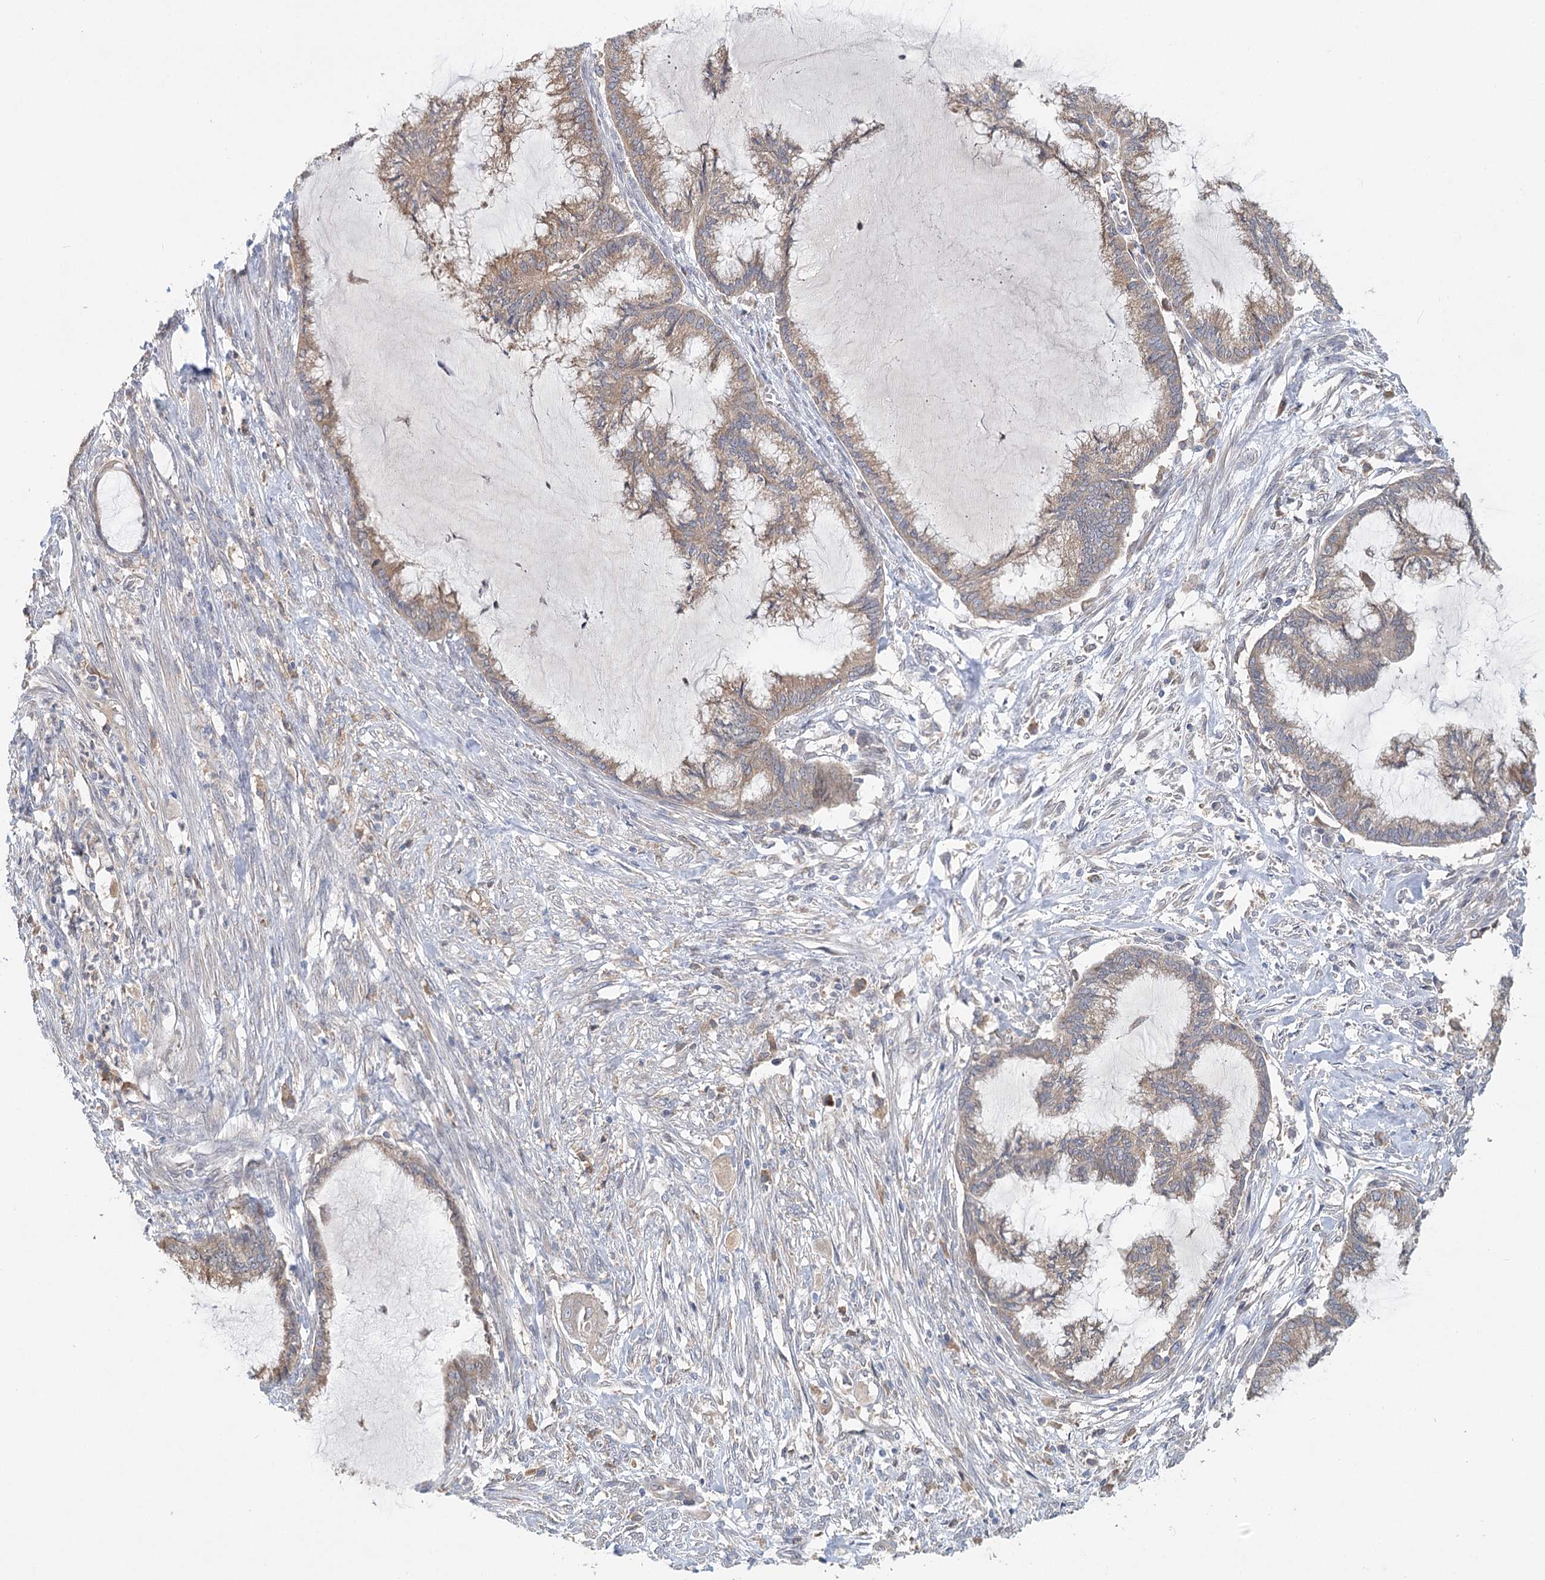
{"staining": {"intensity": "weak", "quantity": ">75%", "location": "cytoplasmic/membranous"}, "tissue": "endometrial cancer", "cell_type": "Tumor cells", "image_type": "cancer", "snomed": [{"axis": "morphology", "description": "Adenocarcinoma, NOS"}, {"axis": "topography", "description": "Endometrium"}], "caption": "Weak cytoplasmic/membranous protein staining is identified in approximately >75% of tumor cells in endometrial adenocarcinoma. The staining was performed using DAB (3,3'-diaminobenzidine) to visualize the protein expression in brown, while the nuclei were stained in blue with hematoxylin (Magnification: 20x).", "gene": "PAIP2", "patient": {"sex": "female", "age": 86}}